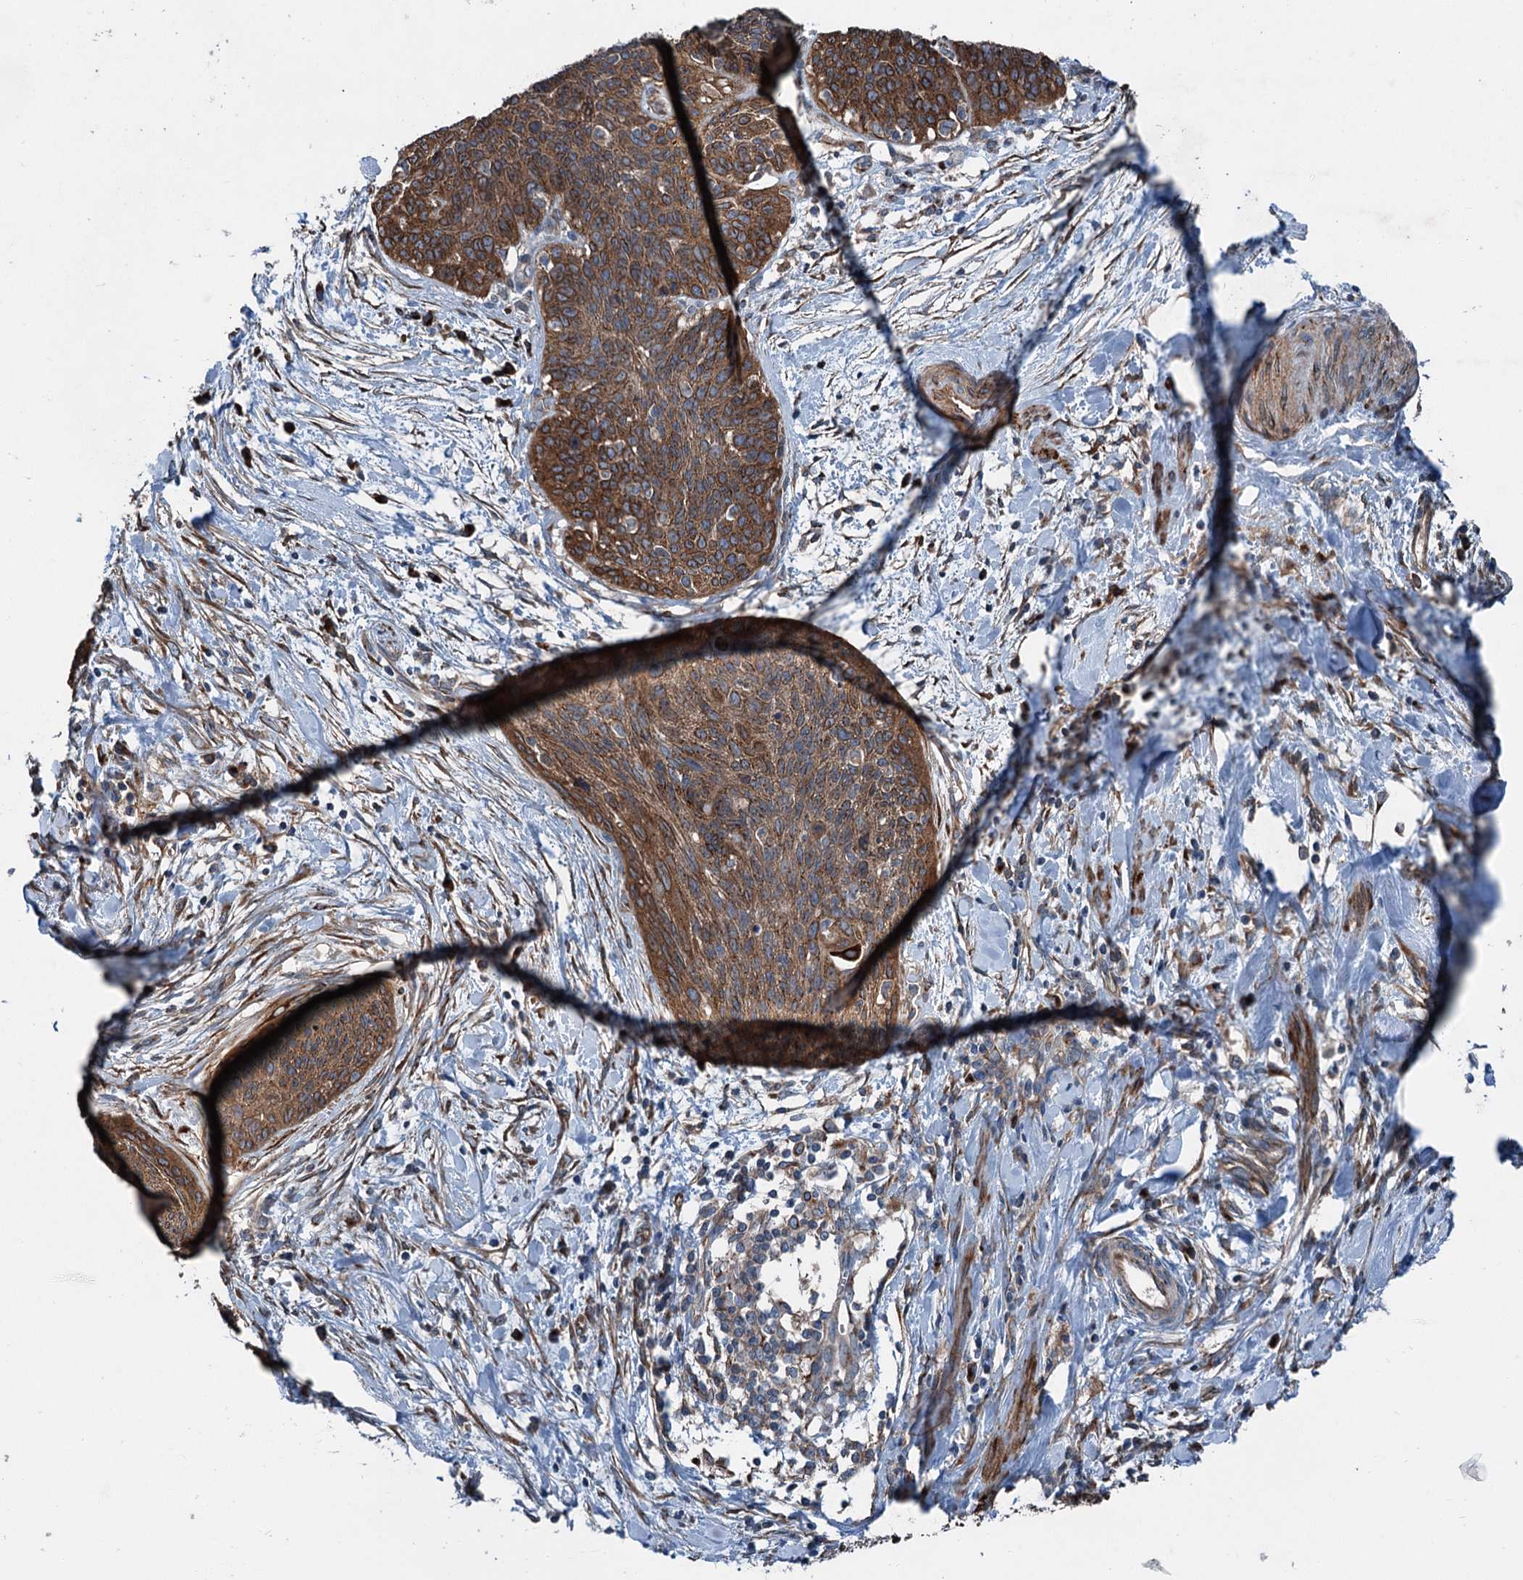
{"staining": {"intensity": "strong", "quantity": ">75%", "location": "cytoplasmic/membranous"}, "tissue": "cervical cancer", "cell_type": "Tumor cells", "image_type": "cancer", "snomed": [{"axis": "morphology", "description": "Squamous cell carcinoma, NOS"}, {"axis": "topography", "description": "Cervix"}], "caption": "Brown immunohistochemical staining in cervical cancer displays strong cytoplasmic/membranous staining in about >75% of tumor cells. (IHC, brightfield microscopy, high magnification).", "gene": "CALCOCO1", "patient": {"sex": "female", "age": 55}}